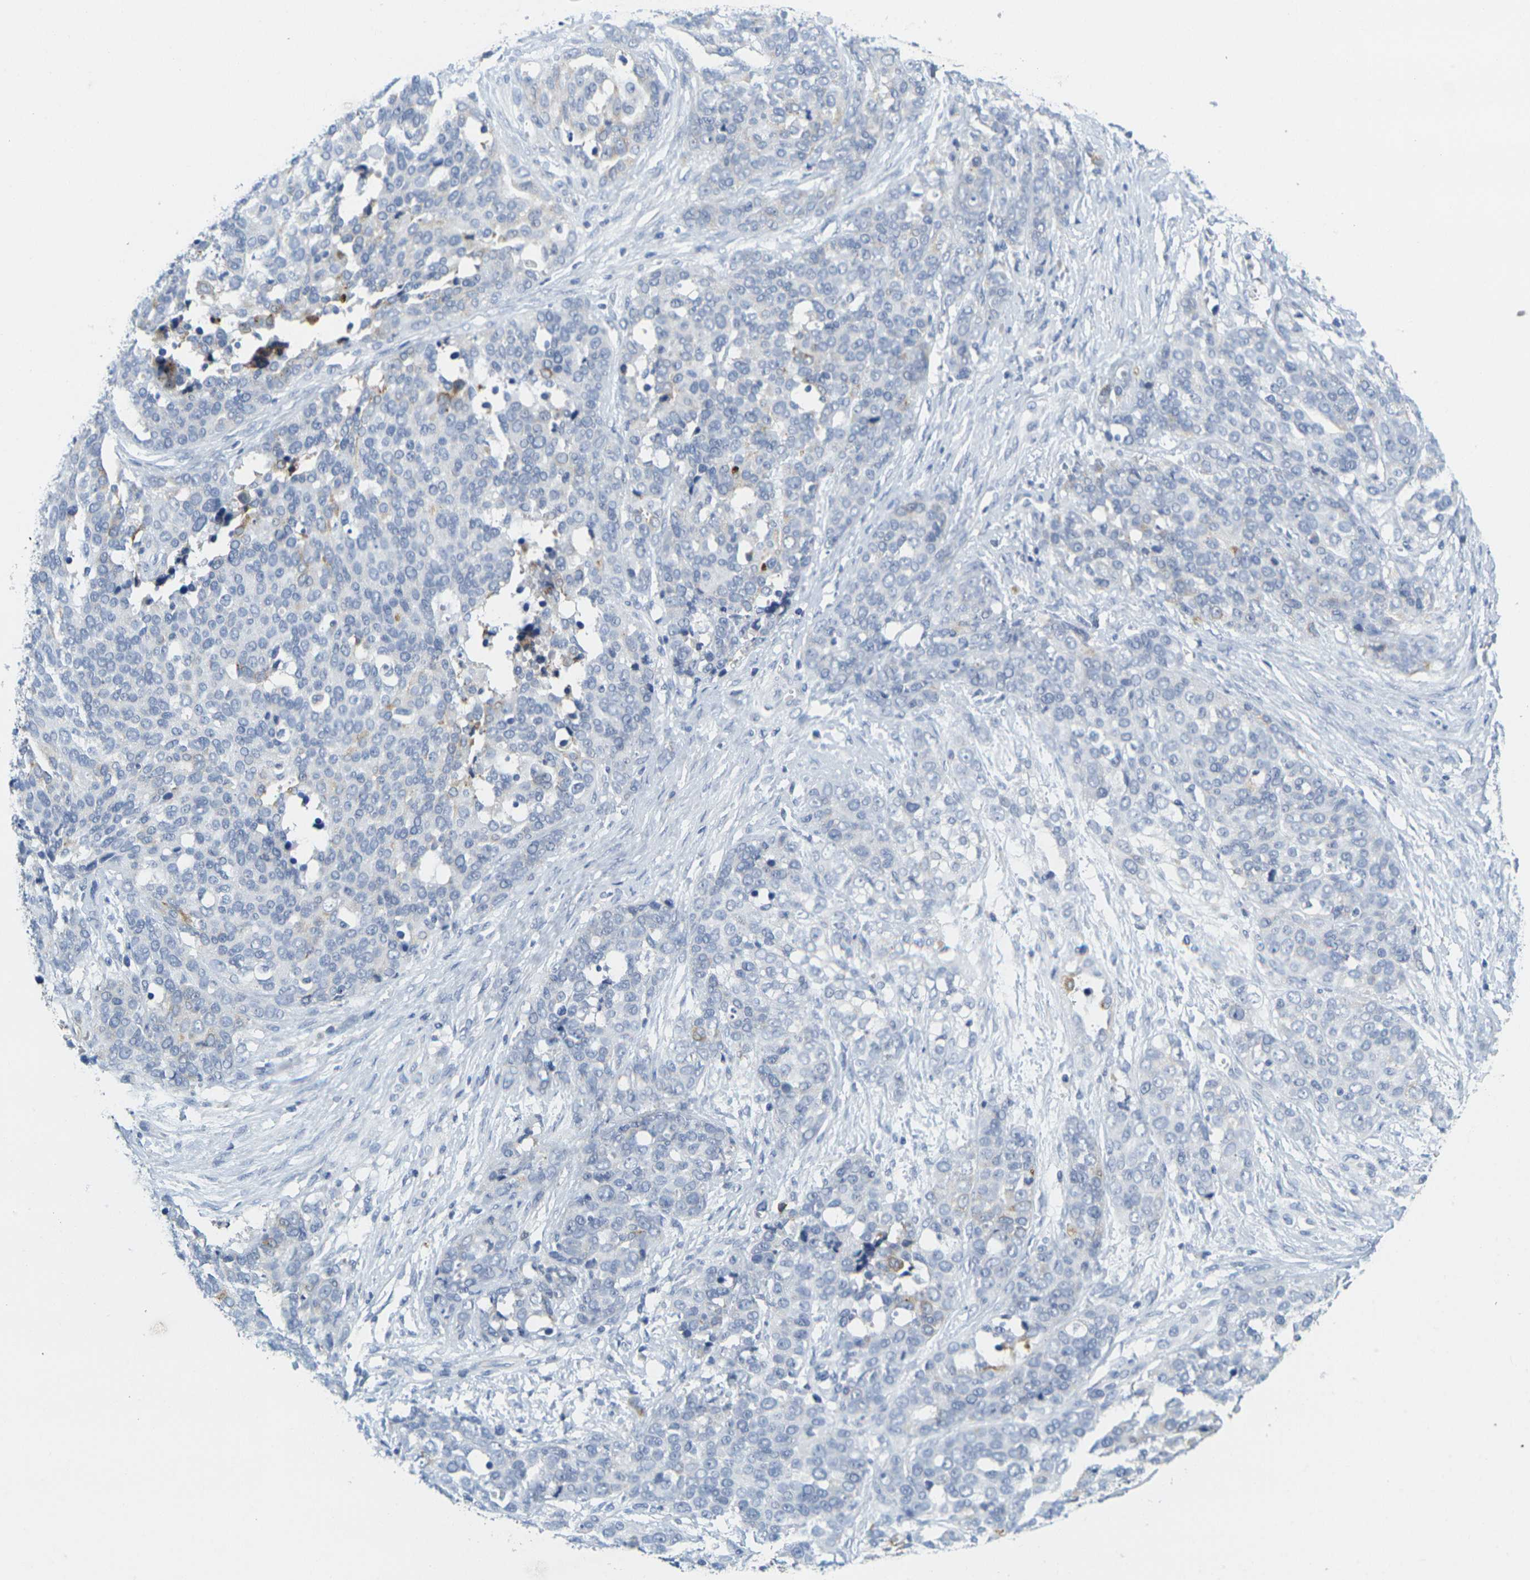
{"staining": {"intensity": "negative", "quantity": "none", "location": "none"}, "tissue": "ovarian cancer", "cell_type": "Tumor cells", "image_type": "cancer", "snomed": [{"axis": "morphology", "description": "Cystadenocarcinoma, serous, NOS"}, {"axis": "topography", "description": "Ovary"}], "caption": "Human ovarian cancer stained for a protein using immunohistochemistry exhibits no expression in tumor cells.", "gene": "KLK5", "patient": {"sex": "female", "age": 44}}